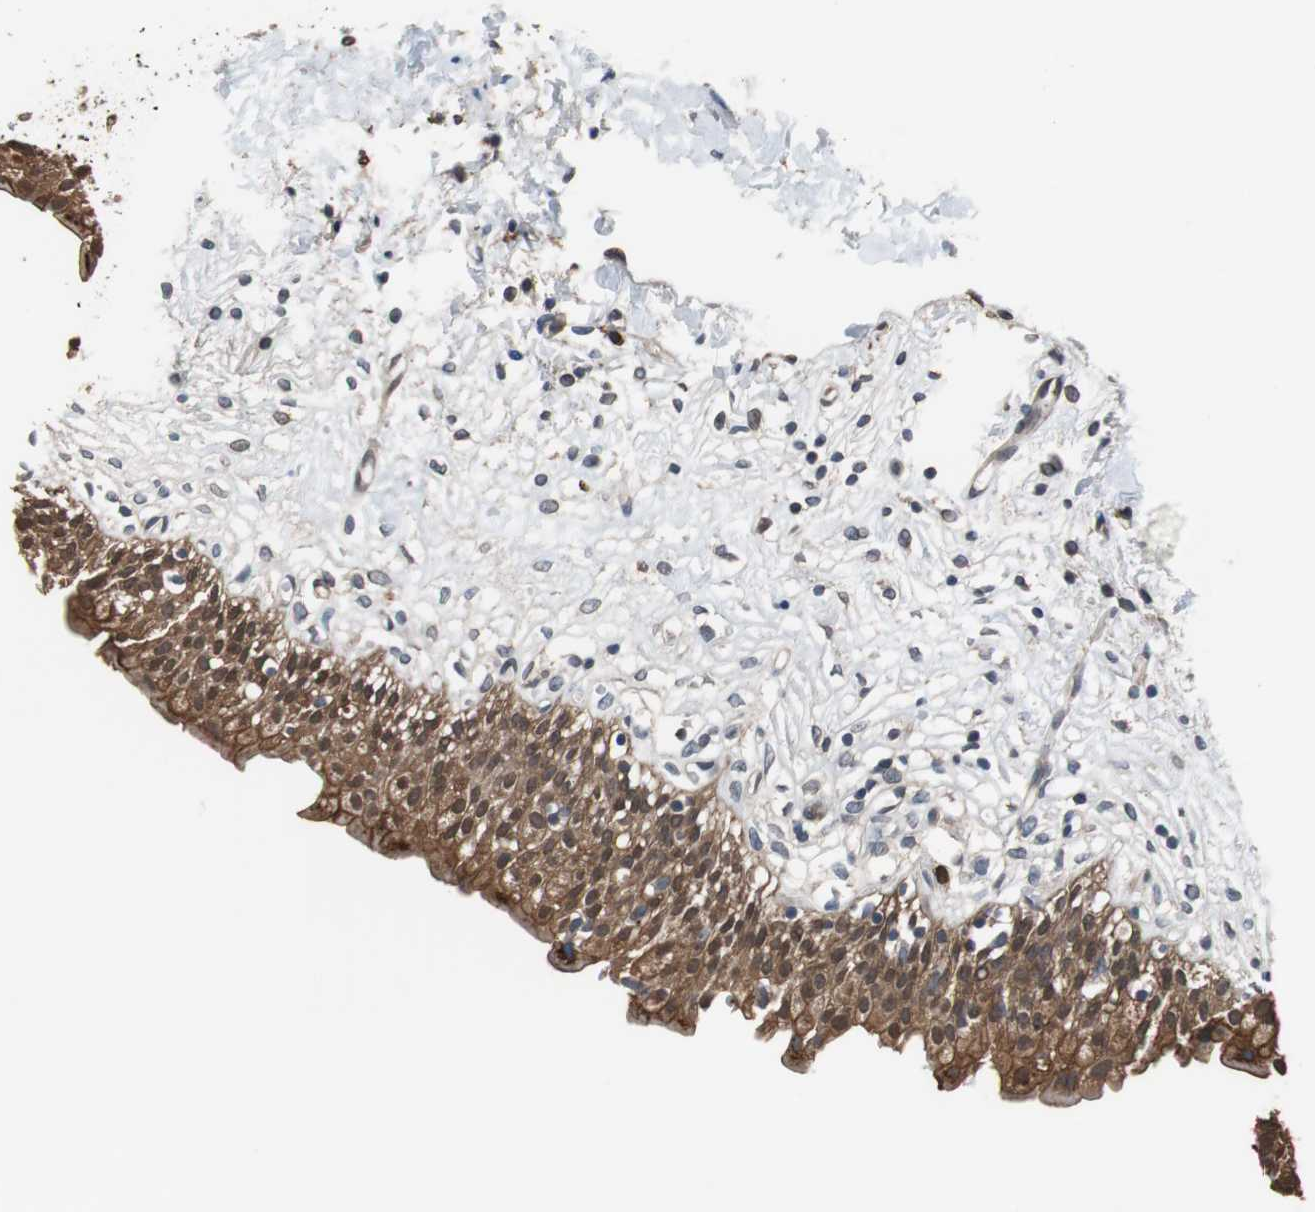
{"staining": {"intensity": "moderate", "quantity": ">75%", "location": "cytoplasmic/membranous,nuclear"}, "tissue": "urinary bladder", "cell_type": "Urothelial cells", "image_type": "normal", "snomed": [{"axis": "morphology", "description": "Normal tissue, NOS"}, {"axis": "topography", "description": "Urinary bladder"}], "caption": "The immunohistochemical stain highlights moderate cytoplasmic/membranous,nuclear staining in urothelial cells of benign urinary bladder.", "gene": "ANXA4", "patient": {"sex": "female", "age": 80}}